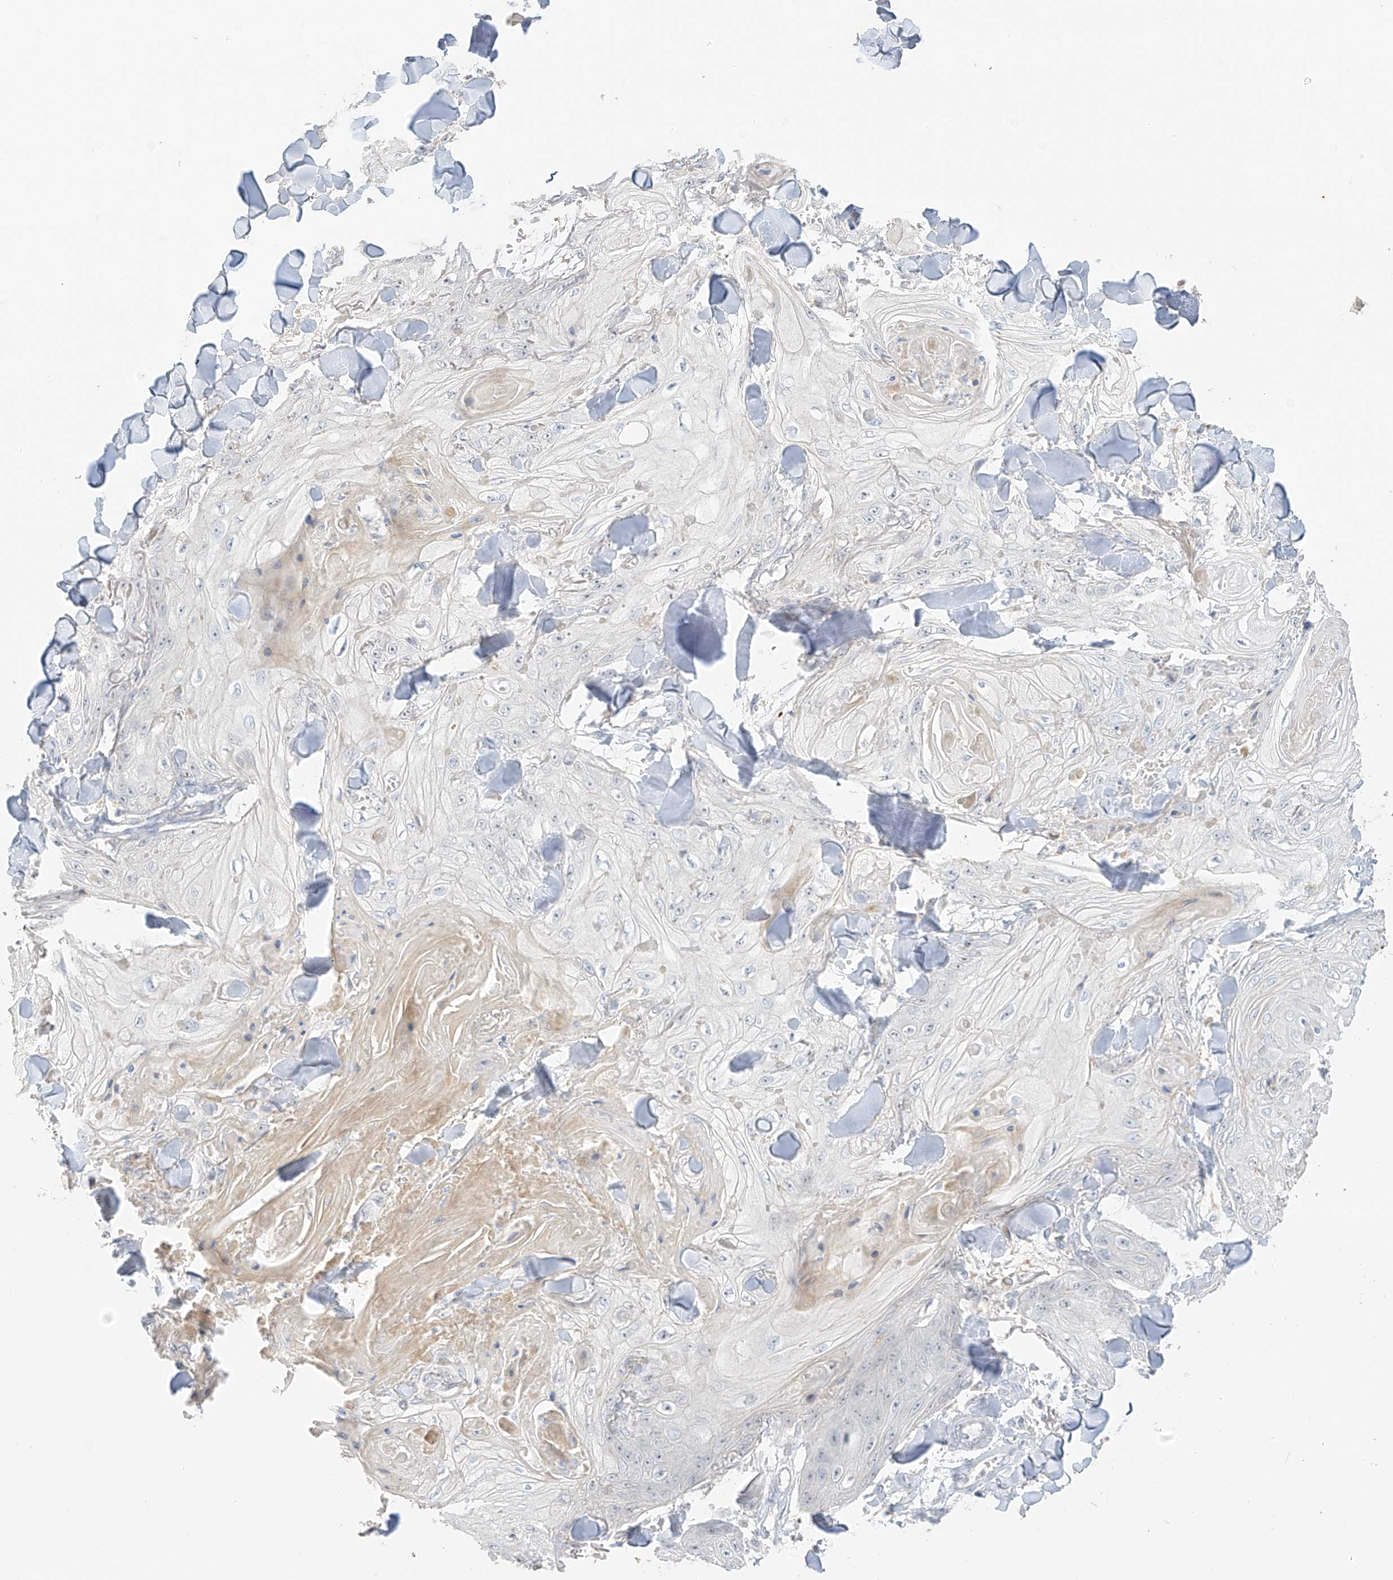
{"staining": {"intensity": "negative", "quantity": "none", "location": "none"}, "tissue": "skin cancer", "cell_type": "Tumor cells", "image_type": "cancer", "snomed": [{"axis": "morphology", "description": "Squamous cell carcinoma, NOS"}, {"axis": "topography", "description": "Skin"}], "caption": "IHC histopathology image of skin cancer (squamous cell carcinoma) stained for a protein (brown), which demonstrates no expression in tumor cells.", "gene": "ZBTB41", "patient": {"sex": "male", "age": 74}}